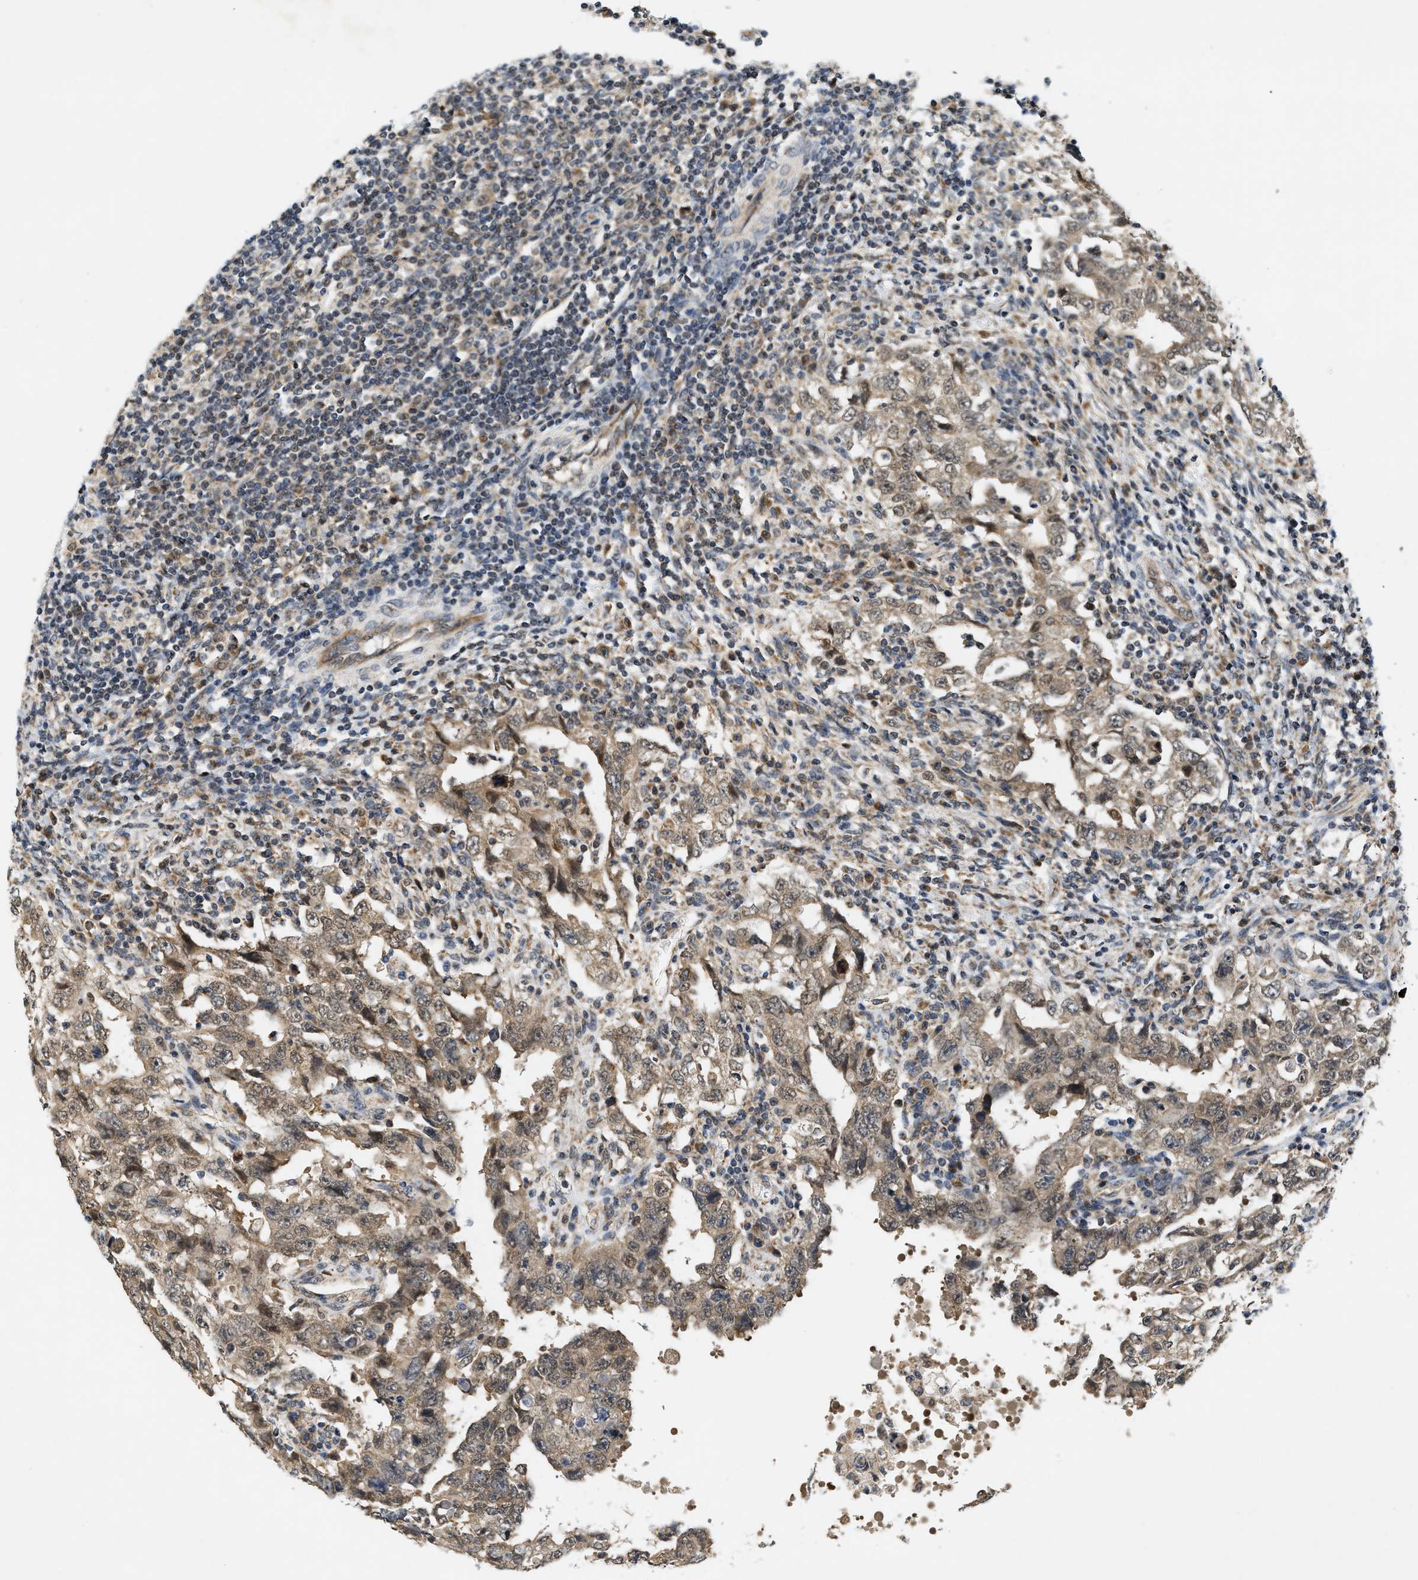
{"staining": {"intensity": "moderate", "quantity": ">75%", "location": "cytoplasmic/membranous"}, "tissue": "testis cancer", "cell_type": "Tumor cells", "image_type": "cancer", "snomed": [{"axis": "morphology", "description": "Carcinoma, Embryonal, NOS"}, {"axis": "topography", "description": "Testis"}], "caption": "Immunohistochemistry (DAB (3,3'-diaminobenzidine)) staining of human testis cancer exhibits moderate cytoplasmic/membranous protein expression in approximately >75% of tumor cells.", "gene": "GIGYF1", "patient": {"sex": "male", "age": 26}}